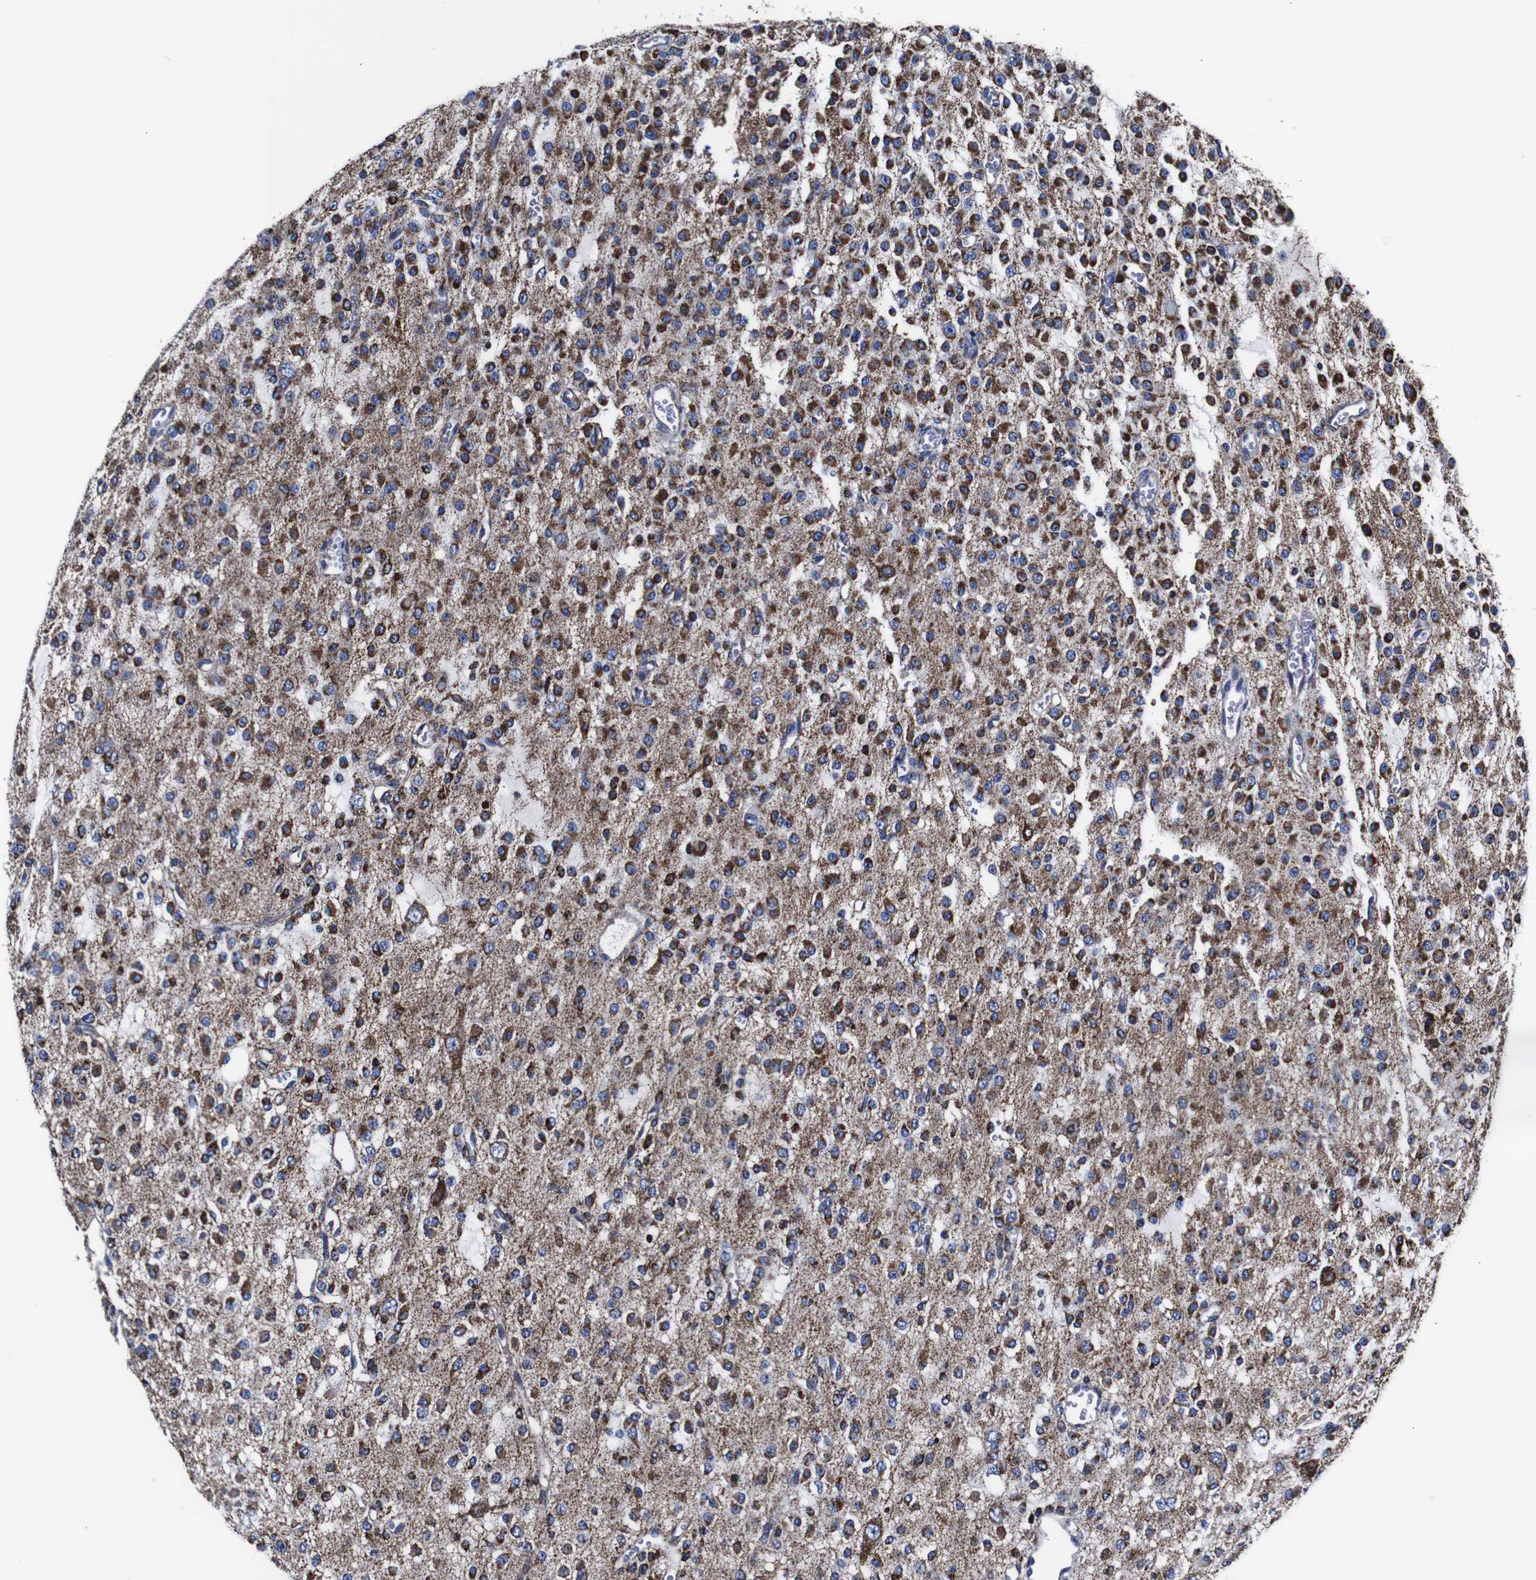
{"staining": {"intensity": "strong", "quantity": ">75%", "location": "cytoplasmic/membranous"}, "tissue": "glioma", "cell_type": "Tumor cells", "image_type": "cancer", "snomed": [{"axis": "morphology", "description": "Glioma, malignant, Low grade"}, {"axis": "topography", "description": "Brain"}], "caption": "Immunohistochemical staining of human malignant low-grade glioma exhibits high levels of strong cytoplasmic/membranous positivity in approximately >75% of tumor cells. (DAB IHC, brown staining for protein, blue staining for nuclei).", "gene": "FKBP9", "patient": {"sex": "male", "age": 38}}